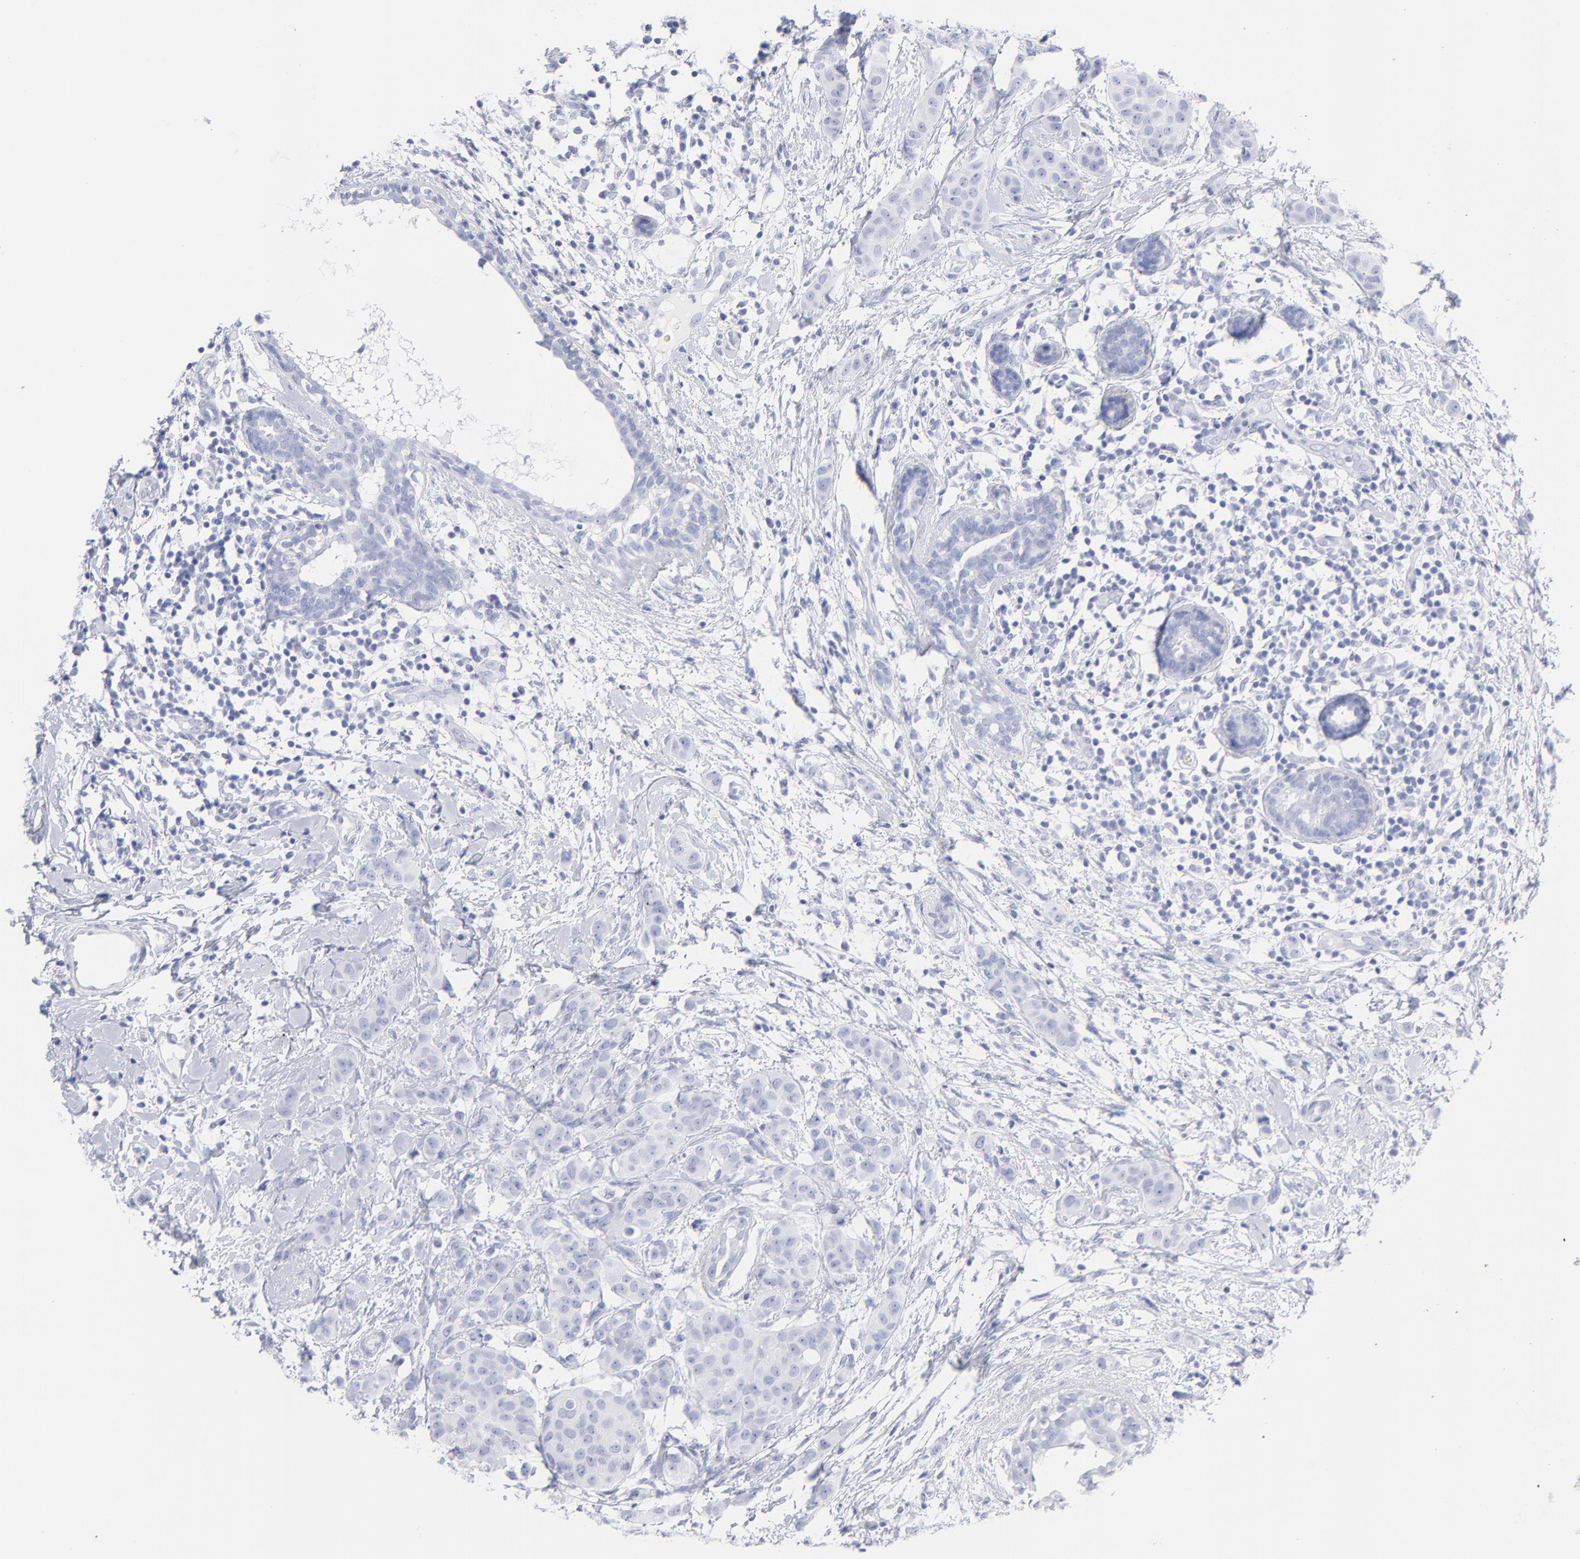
{"staining": {"intensity": "negative", "quantity": "none", "location": "none"}, "tissue": "breast cancer", "cell_type": "Tumor cells", "image_type": "cancer", "snomed": [{"axis": "morphology", "description": "Duct carcinoma"}, {"axis": "topography", "description": "Breast"}], "caption": "Immunohistochemistry (IHC) histopathology image of neoplastic tissue: human breast cancer stained with DAB (3,3'-diaminobenzidine) reveals no significant protein positivity in tumor cells.", "gene": "F13B", "patient": {"sex": "female", "age": 40}}